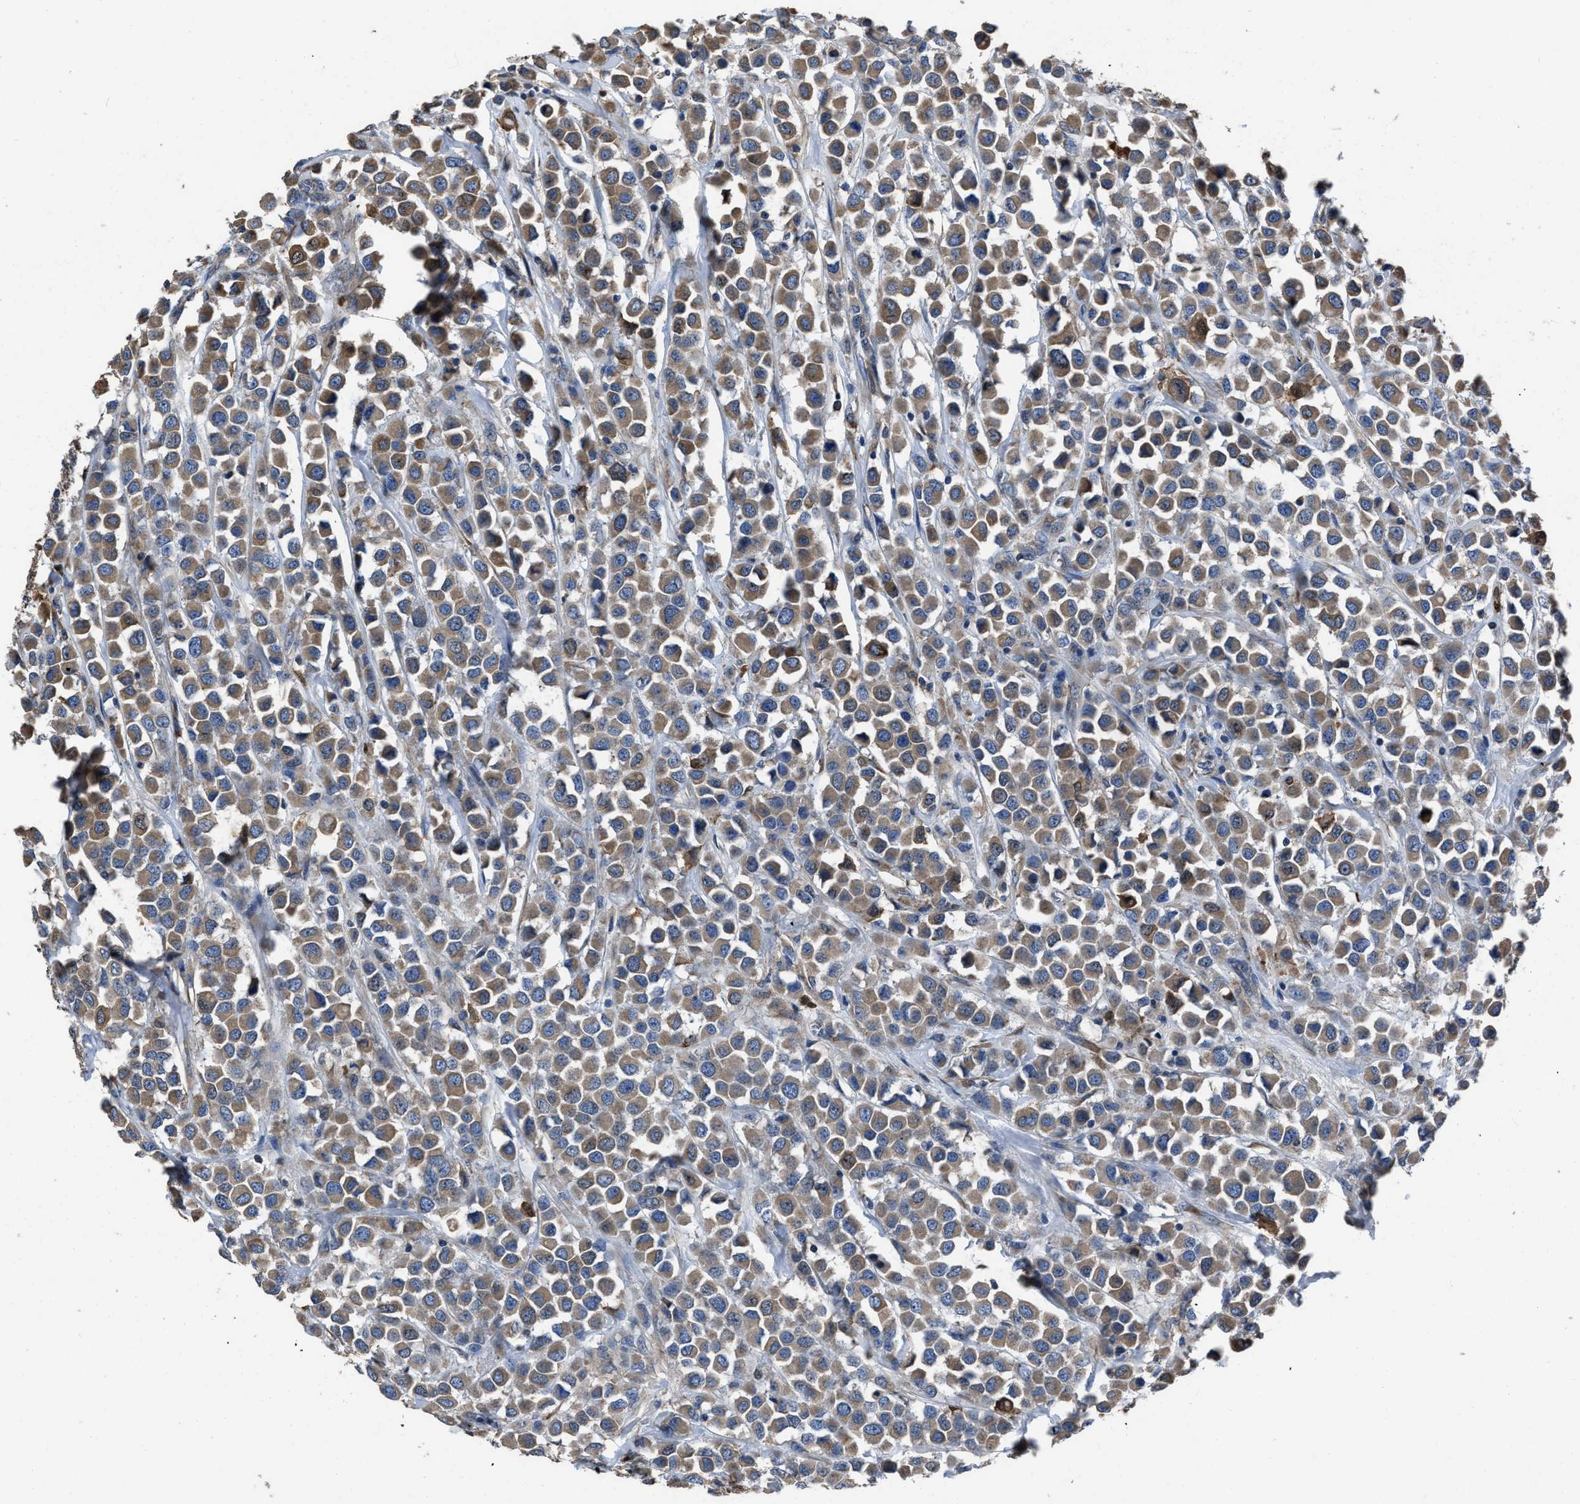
{"staining": {"intensity": "moderate", "quantity": ">75%", "location": "cytoplasmic/membranous"}, "tissue": "breast cancer", "cell_type": "Tumor cells", "image_type": "cancer", "snomed": [{"axis": "morphology", "description": "Duct carcinoma"}, {"axis": "topography", "description": "Breast"}], "caption": "Immunohistochemistry (IHC) staining of breast cancer (invasive ductal carcinoma), which shows medium levels of moderate cytoplasmic/membranous staining in about >75% of tumor cells indicating moderate cytoplasmic/membranous protein staining. The staining was performed using DAB (3,3'-diaminobenzidine) (brown) for protein detection and nuclei were counterstained in hematoxylin (blue).", "gene": "ANGPT1", "patient": {"sex": "female", "age": 61}}